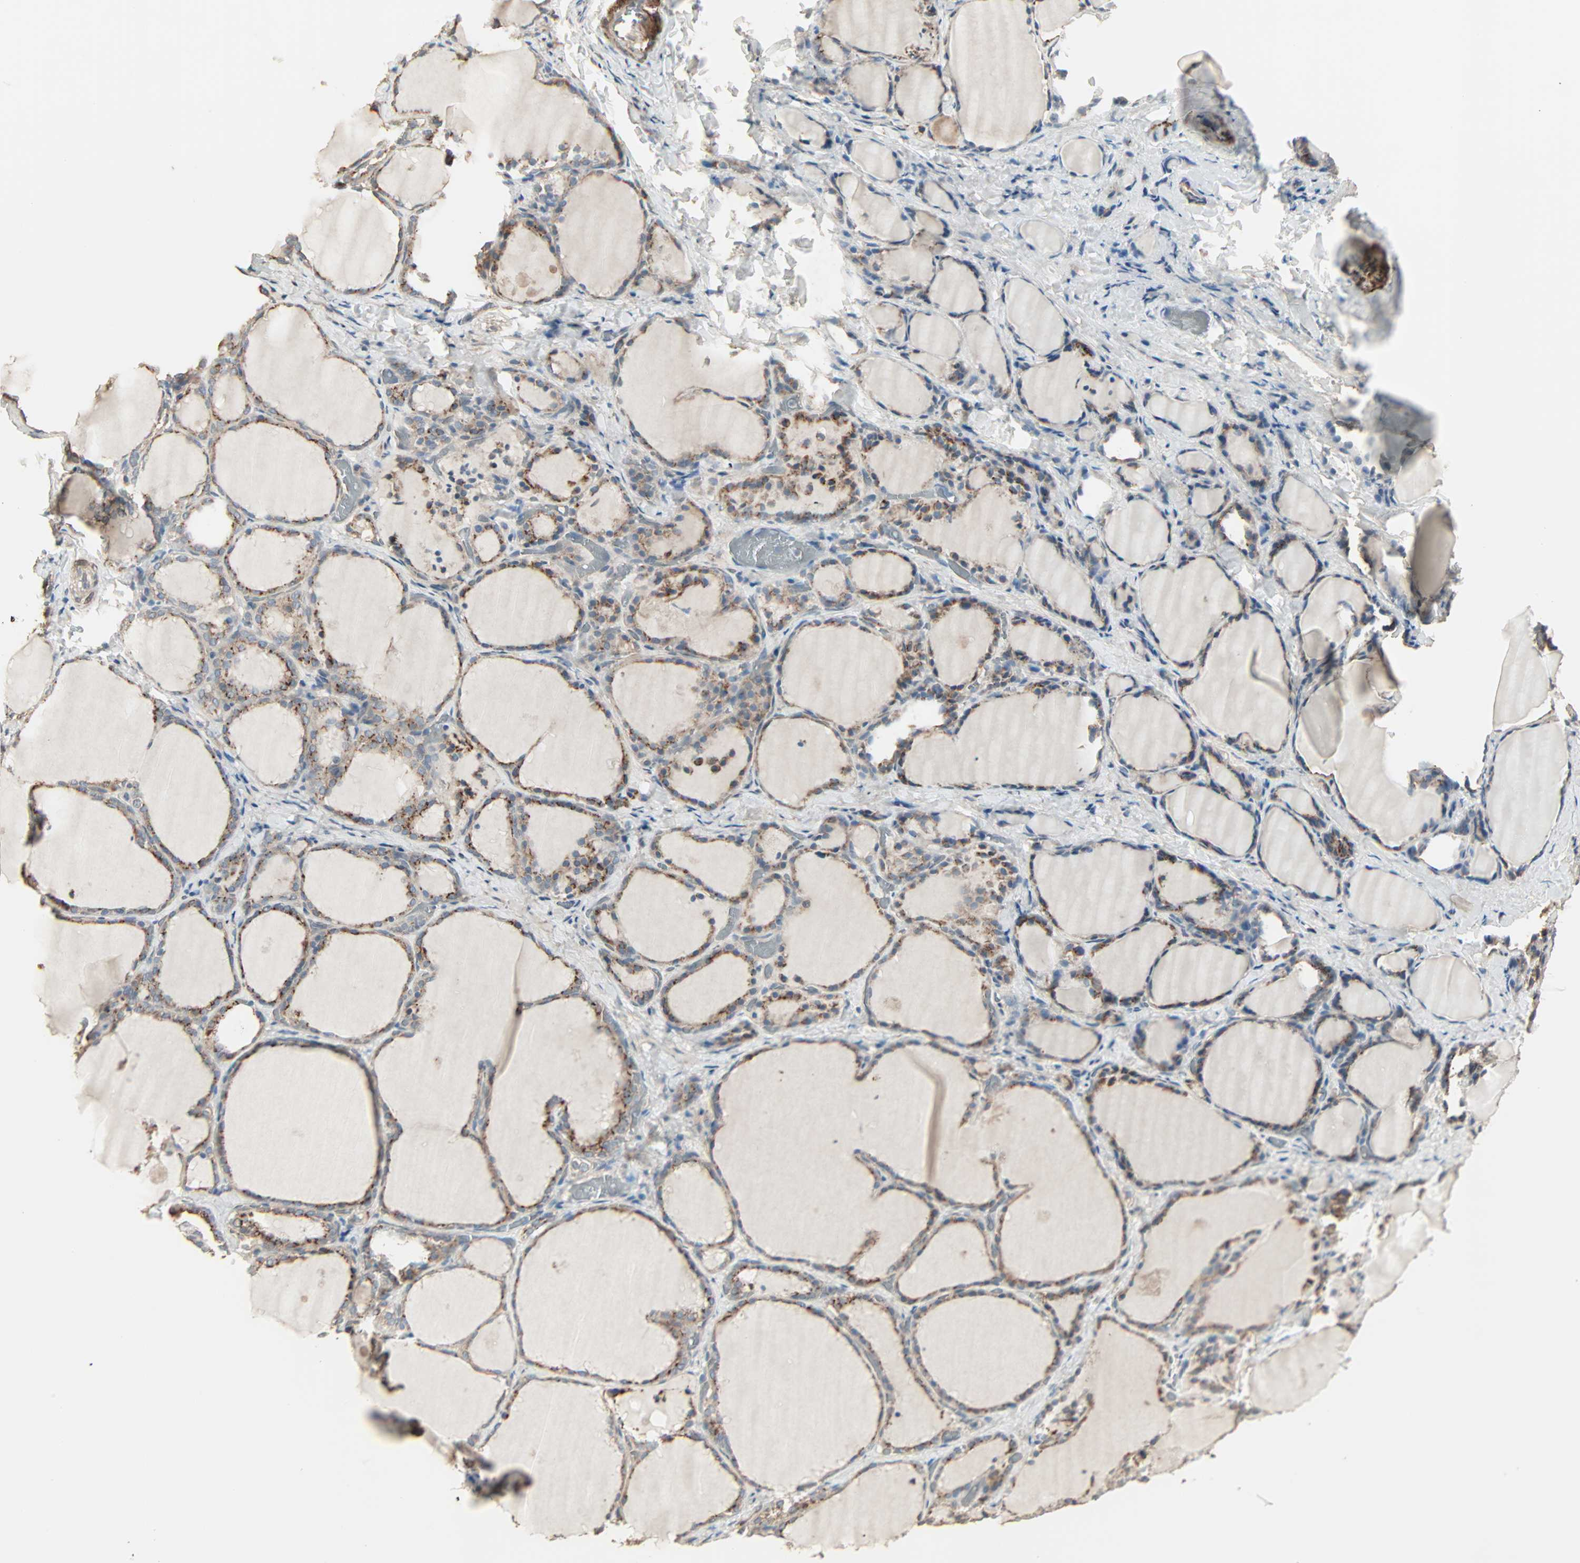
{"staining": {"intensity": "moderate", "quantity": ">75%", "location": "cytoplasmic/membranous"}, "tissue": "thyroid gland", "cell_type": "Glandular cells", "image_type": "normal", "snomed": [{"axis": "morphology", "description": "Normal tissue, NOS"}, {"axis": "morphology", "description": "Papillary adenocarcinoma, NOS"}, {"axis": "topography", "description": "Thyroid gland"}], "caption": "IHC (DAB) staining of normal thyroid gland displays moderate cytoplasmic/membranous protein staining in about >75% of glandular cells.", "gene": "GALNT3", "patient": {"sex": "female", "age": 30}}